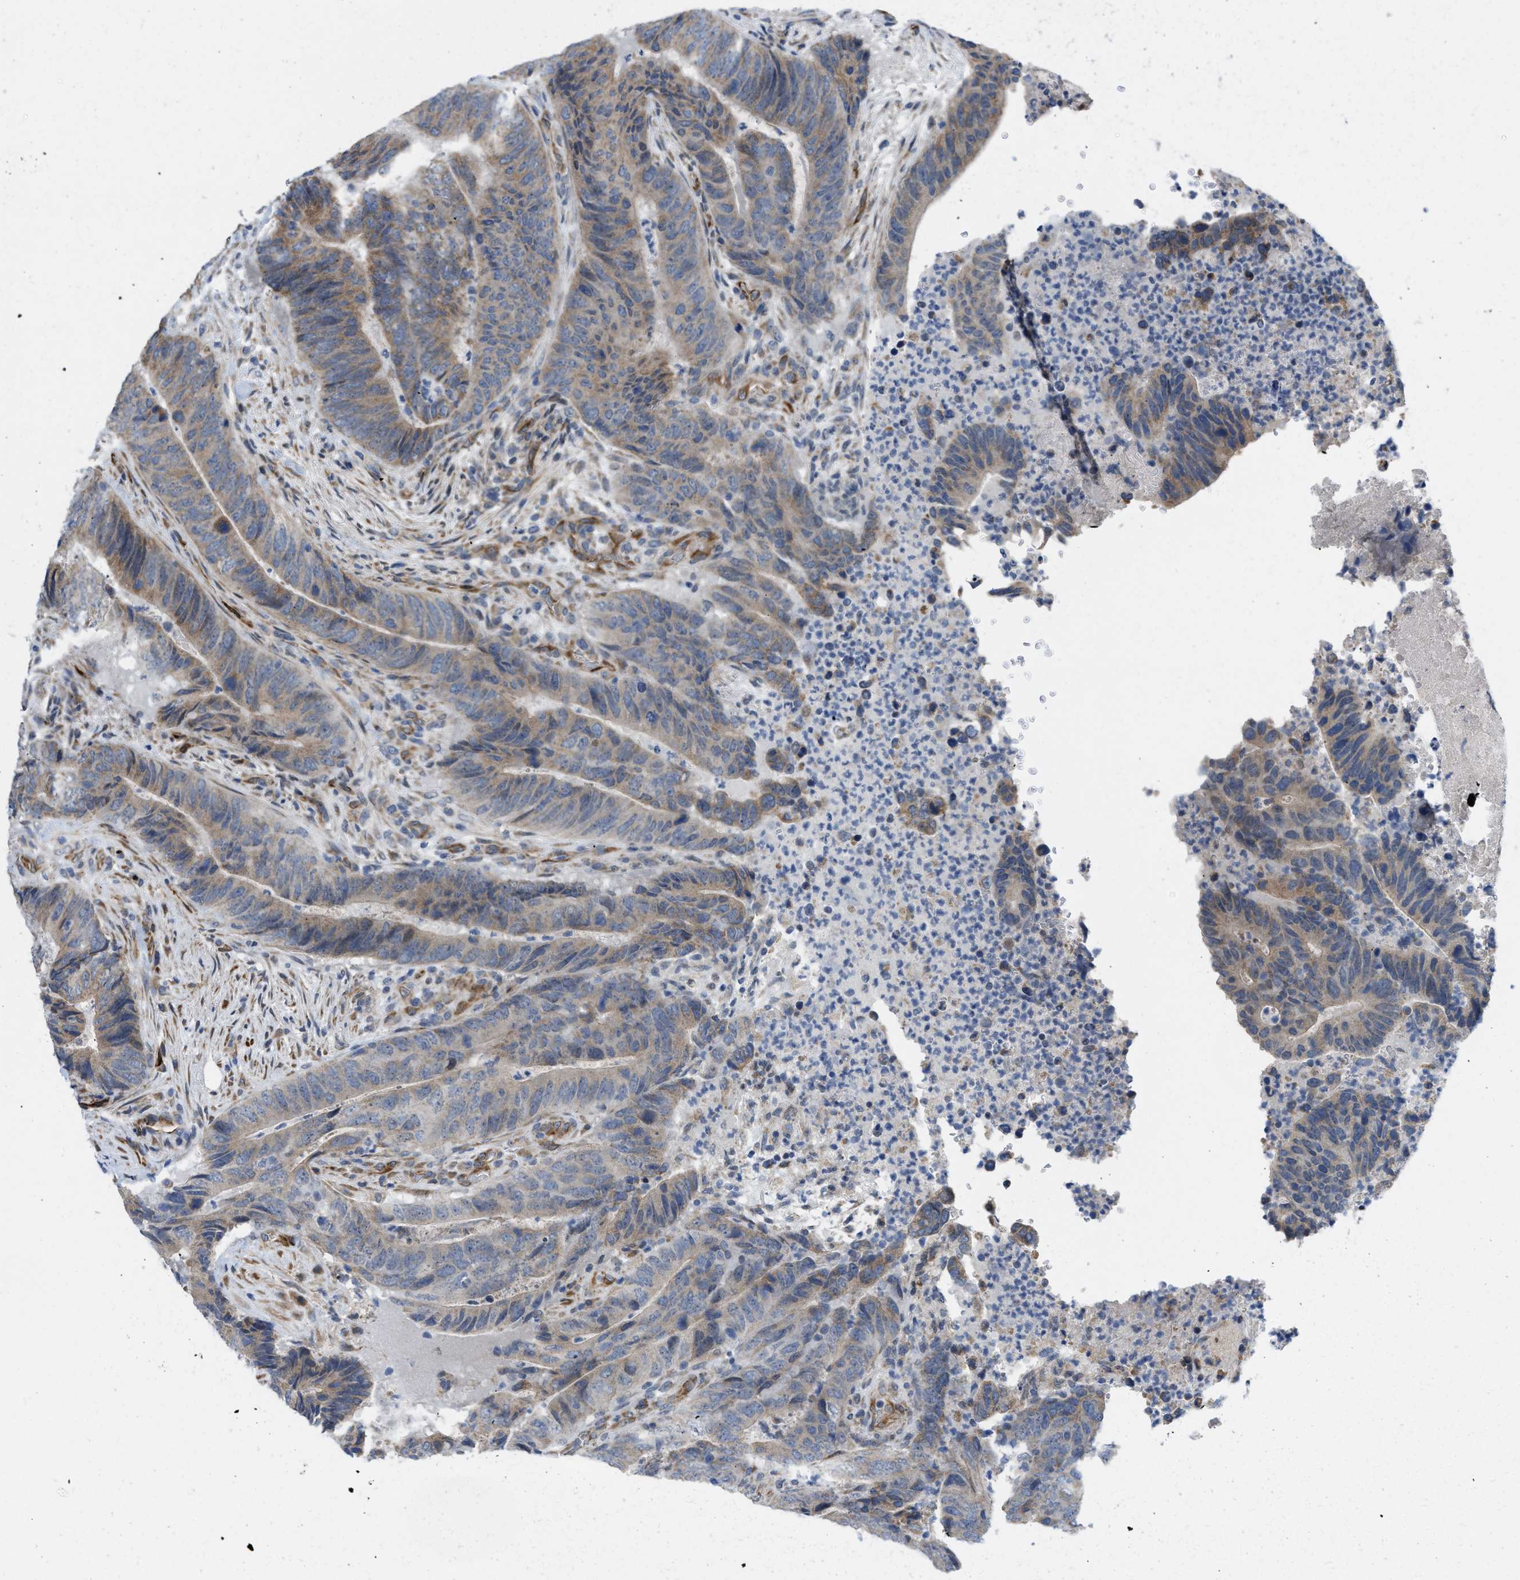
{"staining": {"intensity": "weak", "quantity": "25%-75%", "location": "cytoplasmic/membranous"}, "tissue": "colorectal cancer", "cell_type": "Tumor cells", "image_type": "cancer", "snomed": [{"axis": "morphology", "description": "Adenocarcinoma, NOS"}, {"axis": "topography", "description": "Colon"}], "caption": "The immunohistochemical stain labels weak cytoplasmic/membranous expression in tumor cells of colorectal adenocarcinoma tissue.", "gene": "EOGT", "patient": {"sex": "male", "age": 56}}